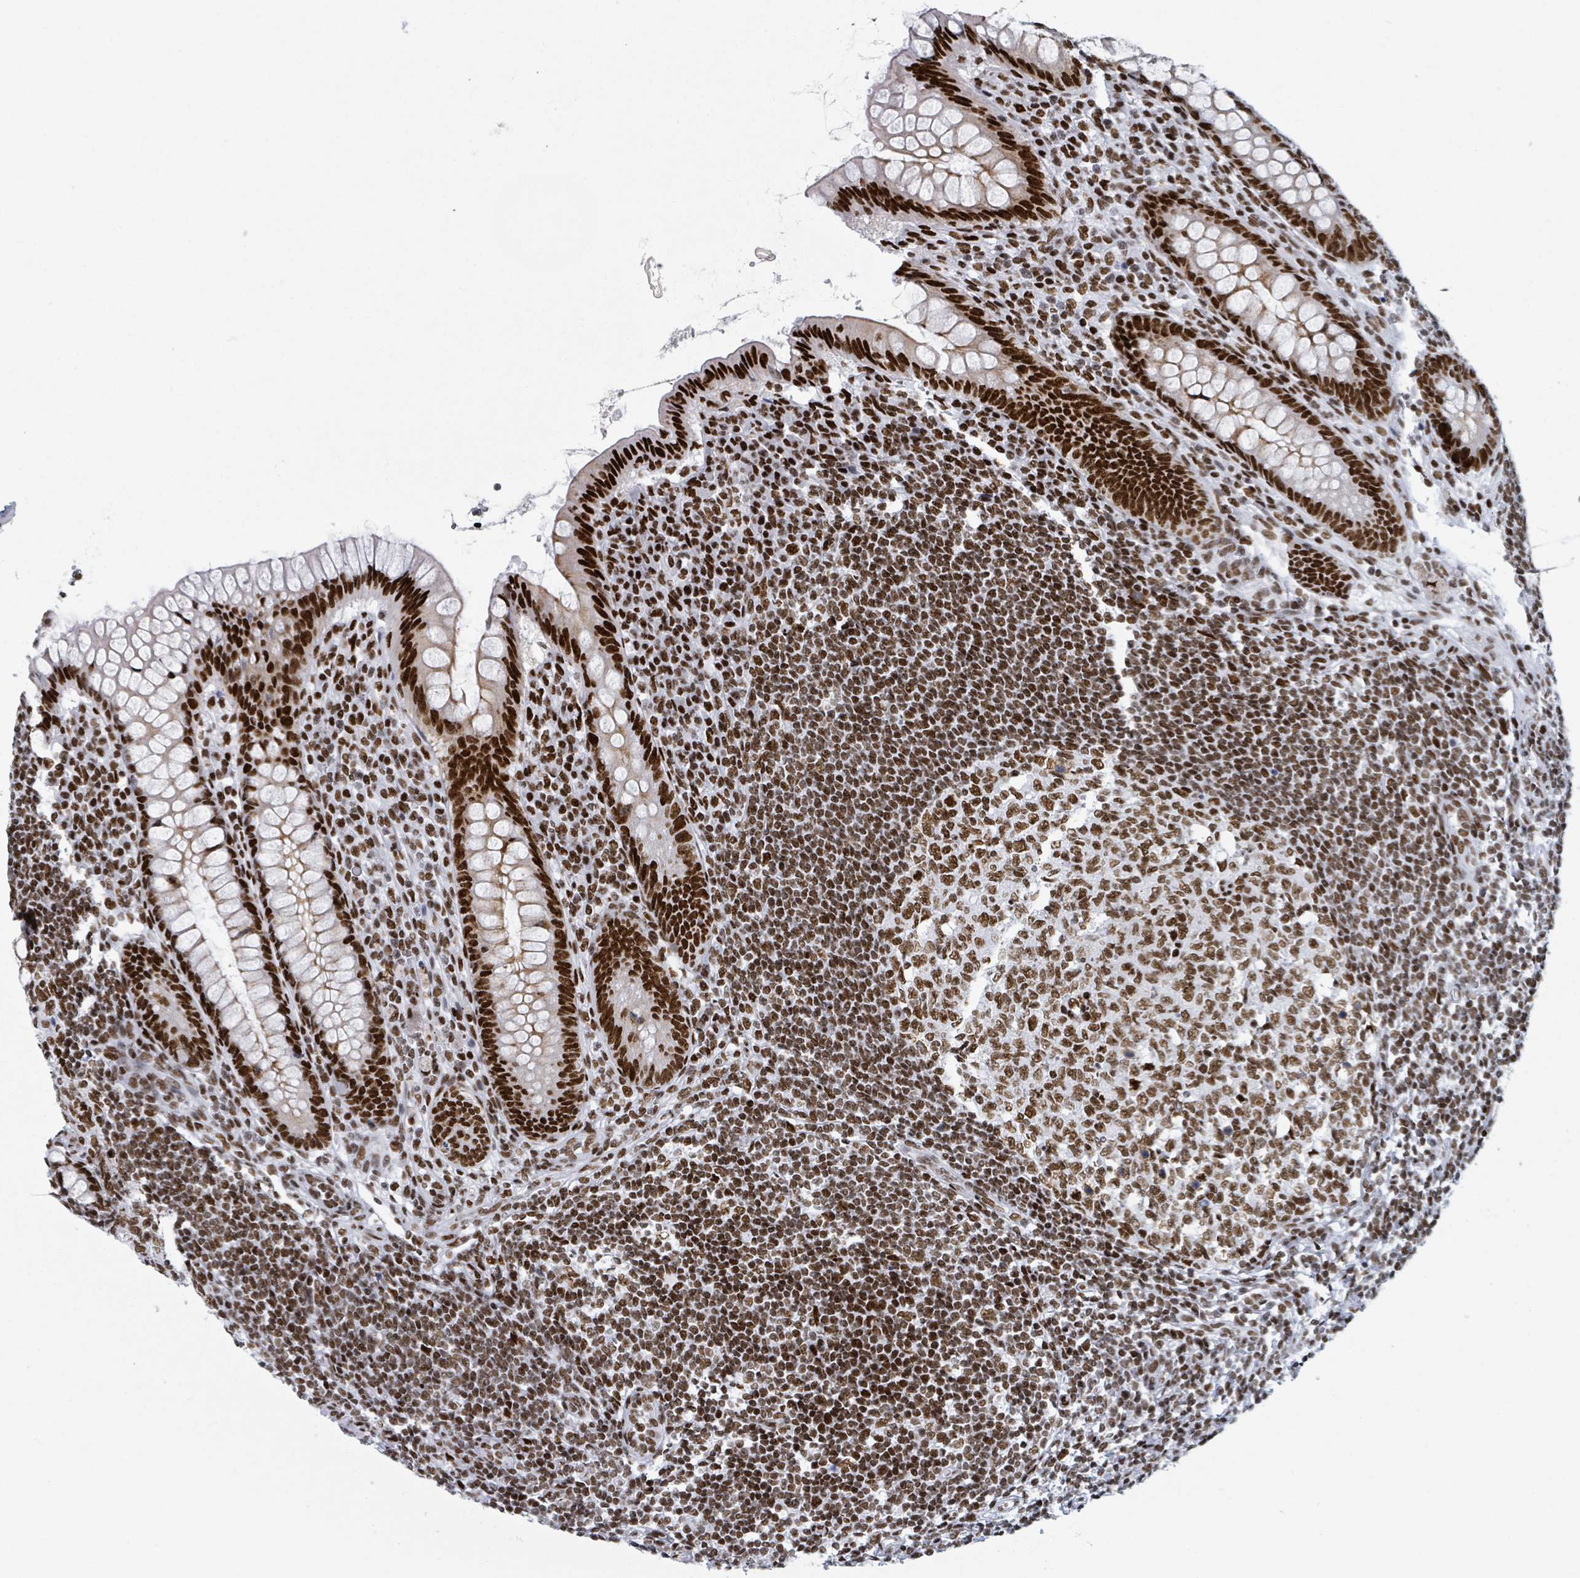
{"staining": {"intensity": "strong", "quantity": ">75%", "location": "nuclear"}, "tissue": "appendix", "cell_type": "Glandular cells", "image_type": "normal", "snomed": [{"axis": "morphology", "description": "Normal tissue, NOS"}, {"axis": "topography", "description": "Appendix"}], "caption": "Immunohistochemistry (IHC) image of unremarkable appendix: human appendix stained using immunohistochemistry (IHC) shows high levels of strong protein expression localized specifically in the nuclear of glandular cells, appearing as a nuclear brown color.", "gene": "DHX16", "patient": {"sex": "female", "age": 33}}